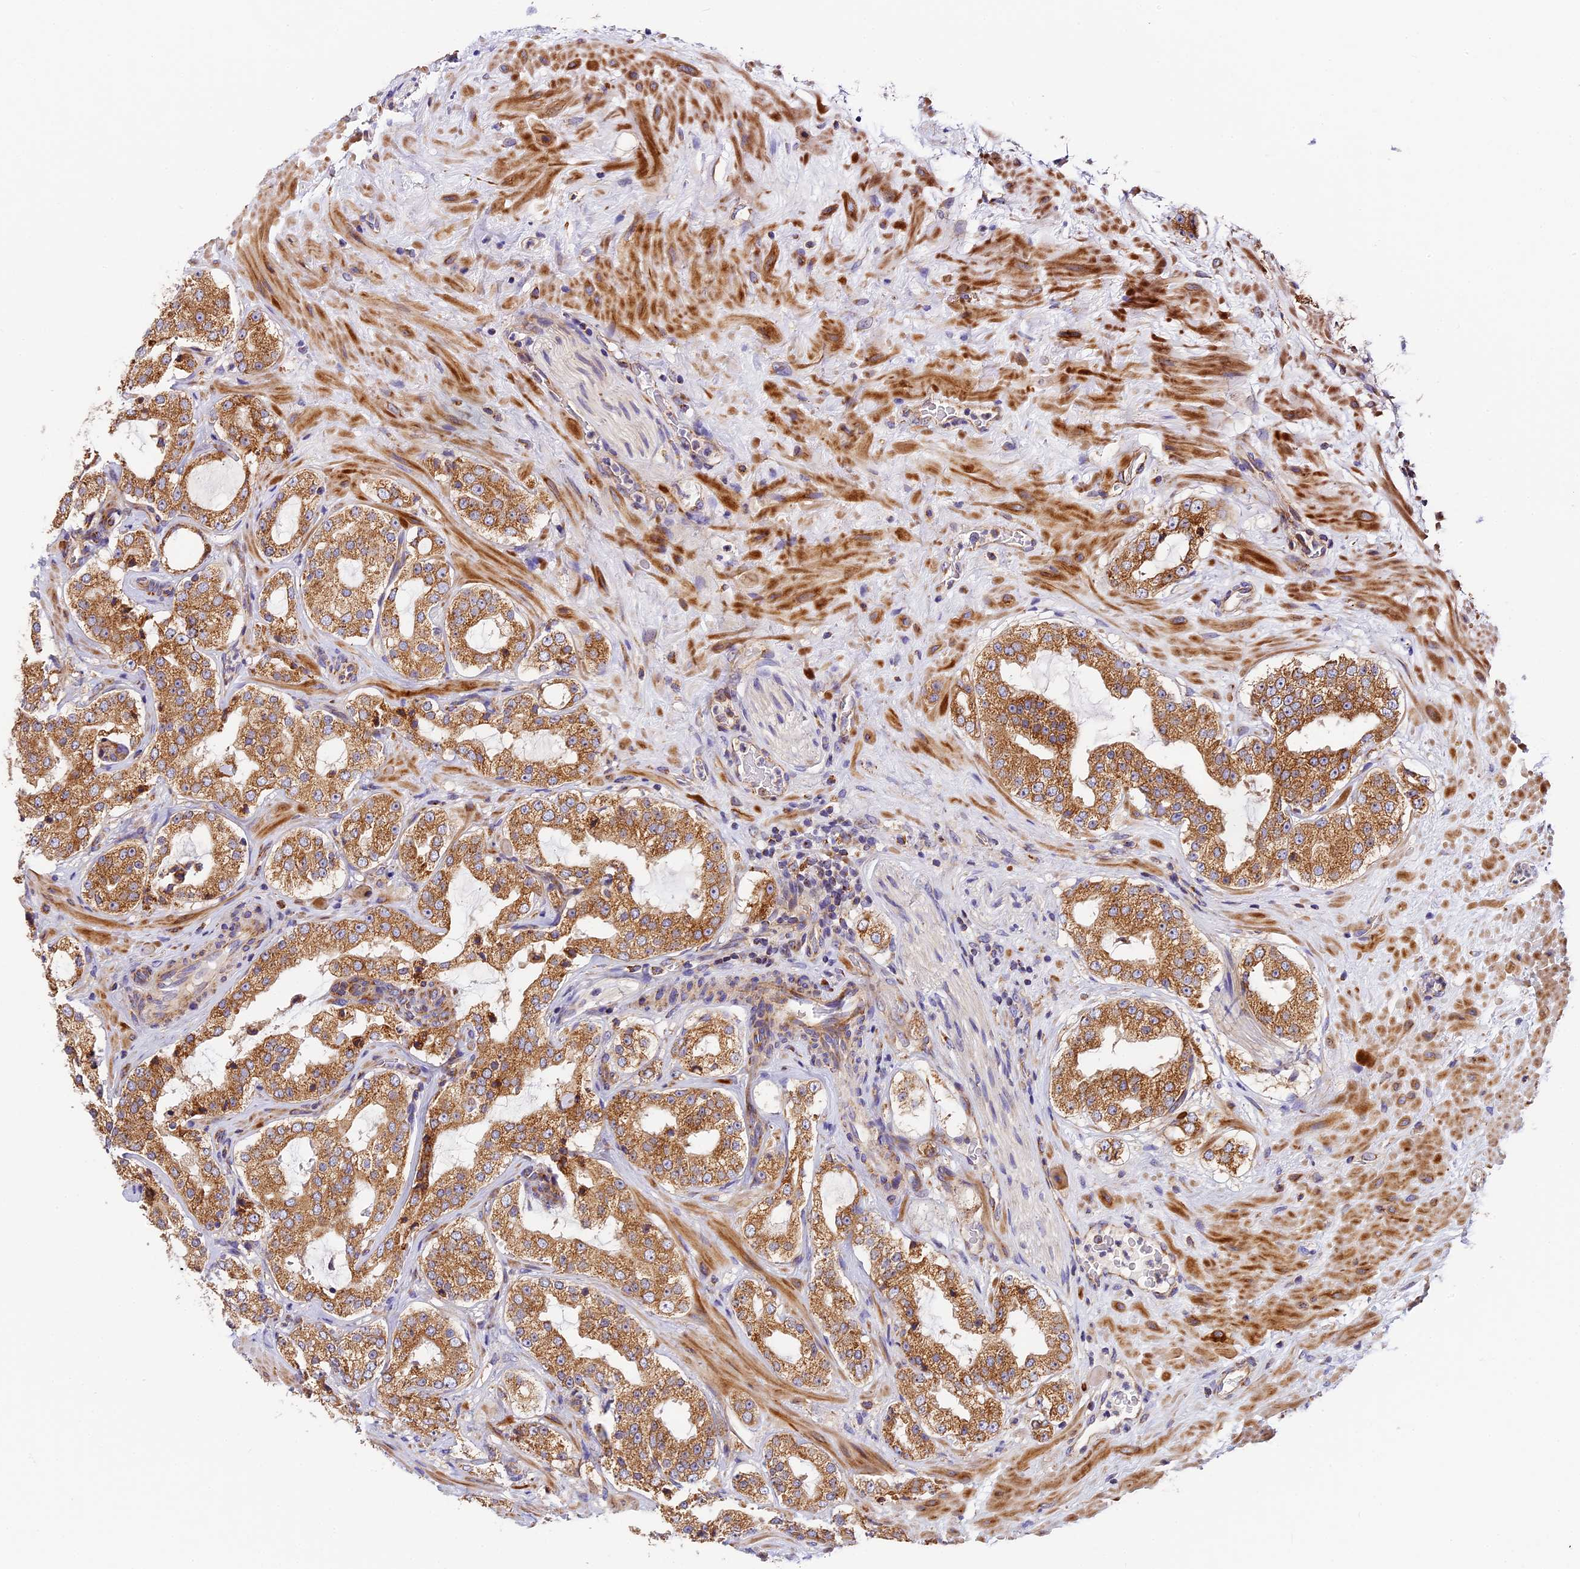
{"staining": {"intensity": "moderate", "quantity": ">75%", "location": "cytoplasmic/membranous"}, "tissue": "prostate cancer", "cell_type": "Tumor cells", "image_type": "cancer", "snomed": [{"axis": "morphology", "description": "Adenocarcinoma, High grade"}, {"axis": "topography", "description": "Prostate"}], "caption": "About >75% of tumor cells in human prostate high-grade adenocarcinoma display moderate cytoplasmic/membranous protein staining as visualized by brown immunohistochemical staining.", "gene": "MRAS", "patient": {"sex": "male", "age": 64}}